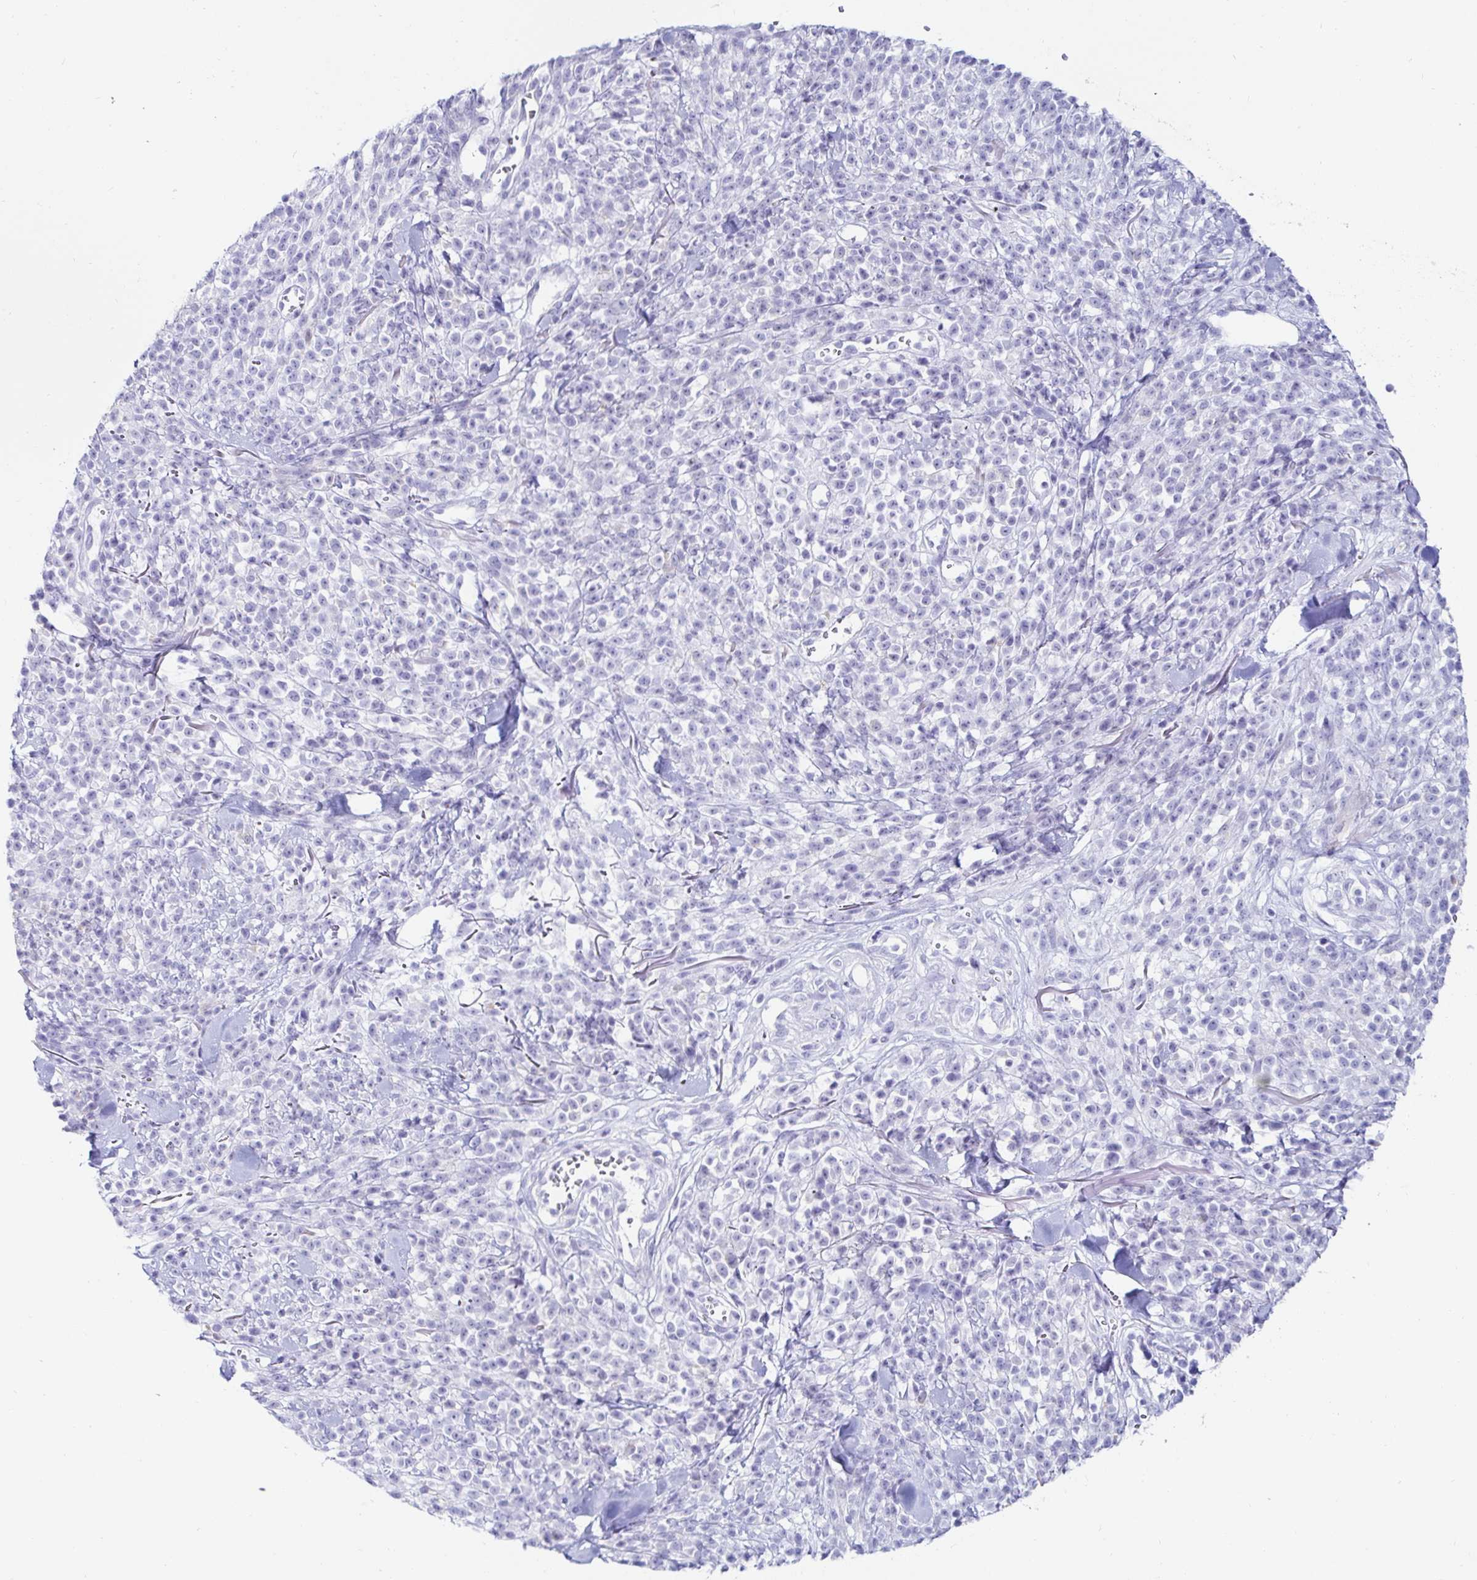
{"staining": {"intensity": "negative", "quantity": "none", "location": "none"}, "tissue": "melanoma", "cell_type": "Tumor cells", "image_type": "cancer", "snomed": [{"axis": "morphology", "description": "Malignant melanoma, NOS"}, {"axis": "topography", "description": "Skin"}, {"axis": "topography", "description": "Skin of trunk"}], "caption": "A histopathology image of melanoma stained for a protein exhibits no brown staining in tumor cells. (Stains: DAB (3,3'-diaminobenzidine) immunohistochemistry with hematoxylin counter stain, Microscopy: brightfield microscopy at high magnification).", "gene": "C4orf17", "patient": {"sex": "male", "age": 74}}